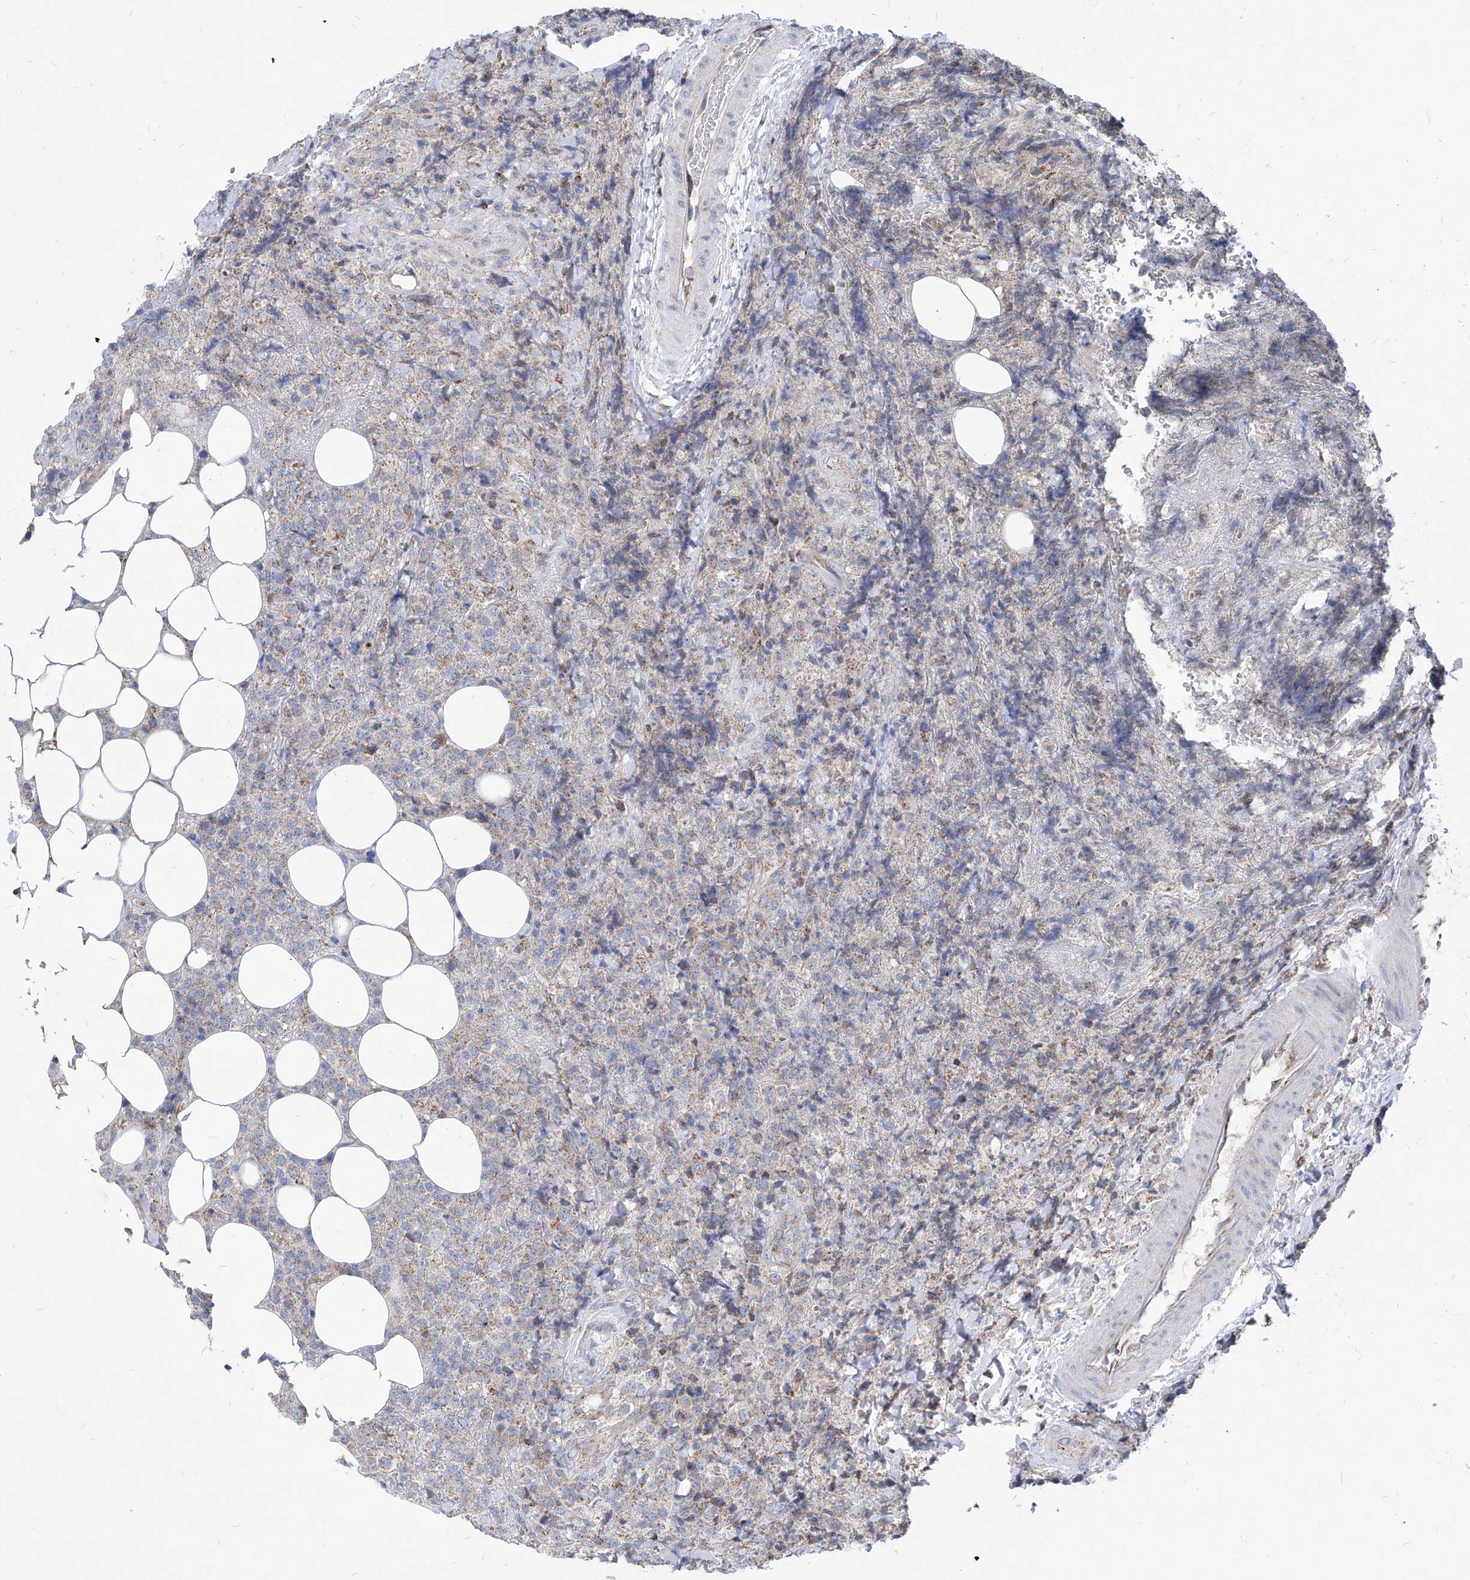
{"staining": {"intensity": "weak", "quantity": "25%-75%", "location": "cytoplasmic/membranous"}, "tissue": "lymphoma", "cell_type": "Tumor cells", "image_type": "cancer", "snomed": [{"axis": "morphology", "description": "Malignant lymphoma, non-Hodgkin's type, High grade"}, {"axis": "topography", "description": "Lymph node"}], "caption": "This is an image of IHC staining of high-grade malignant lymphoma, non-Hodgkin's type, which shows weak staining in the cytoplasmic/membranous of tumor cells.", "gene": "AGPS", "patient": {"sex": "male", "age": 13}}